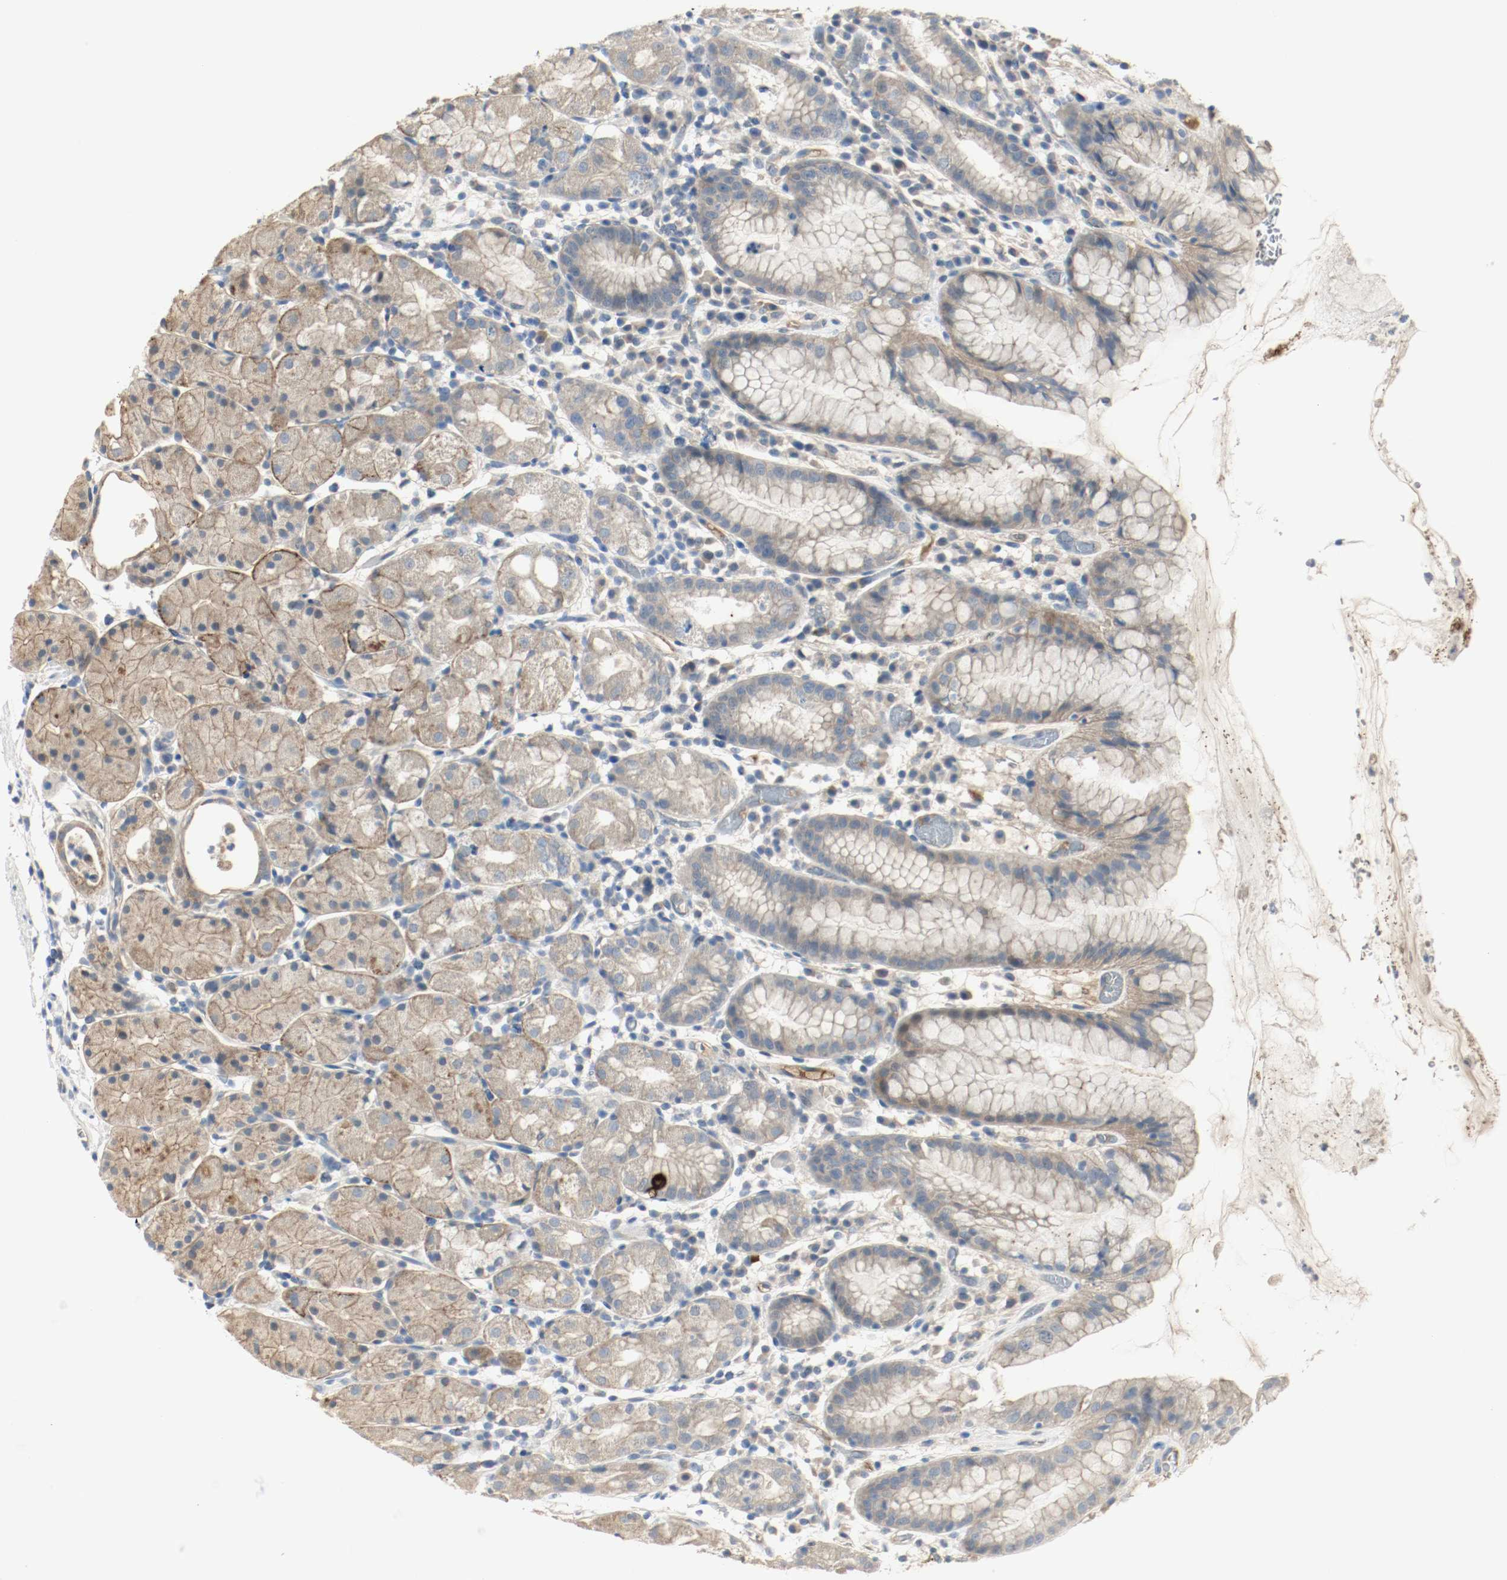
{"staining": {"intensity": "weak", "quantity": ">75%", "location": "cytoplasmic/membranous"}, "tissue": "stomach", "cell_type": "Glandular cells", "image_type": "normal", "snomed": [{"axis": "morphology", "description": "Normal tissue, NOS"}, {"axis": "topography", "description": "Stomach"}, {"axis": "topography", "description": "Stomach, lower"}], "caption": "Stomach stained with DAB IHC shows low levels of weak cytoplasmic/membranous positivity in approximately >75% of glandular cells. Nuclei are stained in blue.", "gene": "MELTF", "patient": {"sex": "female", "age": 75}}